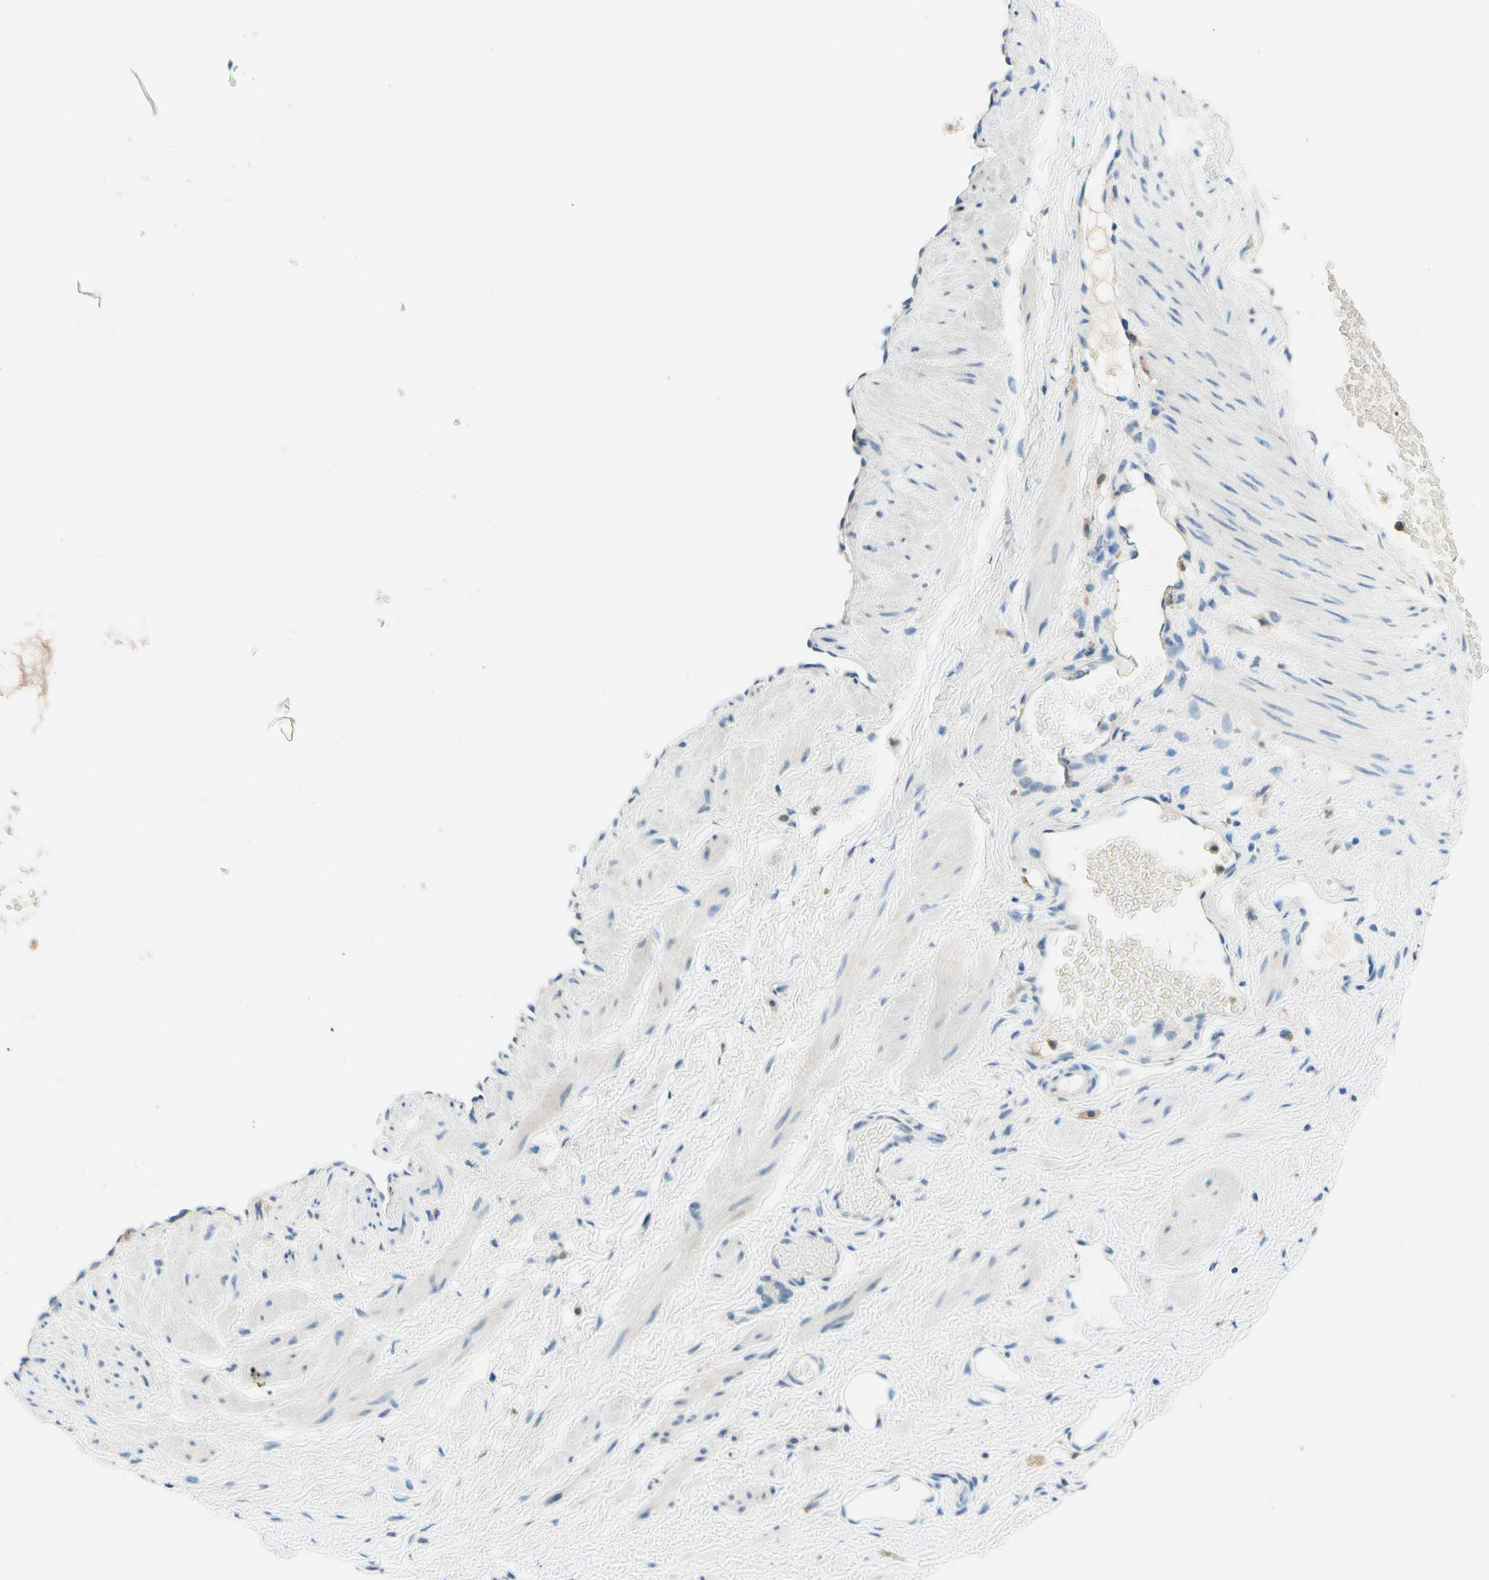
{"staining": {"intensity": "negative", "quantity": "none", "location": "none"}, "tissue": "adipose tissue", "cell_type": "Adipocytes", "image_type": "normal", "snomed": [{"axis": "morphology", "description": "Normal tissue, NOS"}, {"axis": "topography", "description": "Soft tissue"}, {"axis": "topography", "description": "Vascular tissue"}], "caption": "The photomicrograph displays no significant expression in adipocytes of adipose tissue.", "gene": "SIGLEC9", "patient": {"sex": "female", "age": 35}}